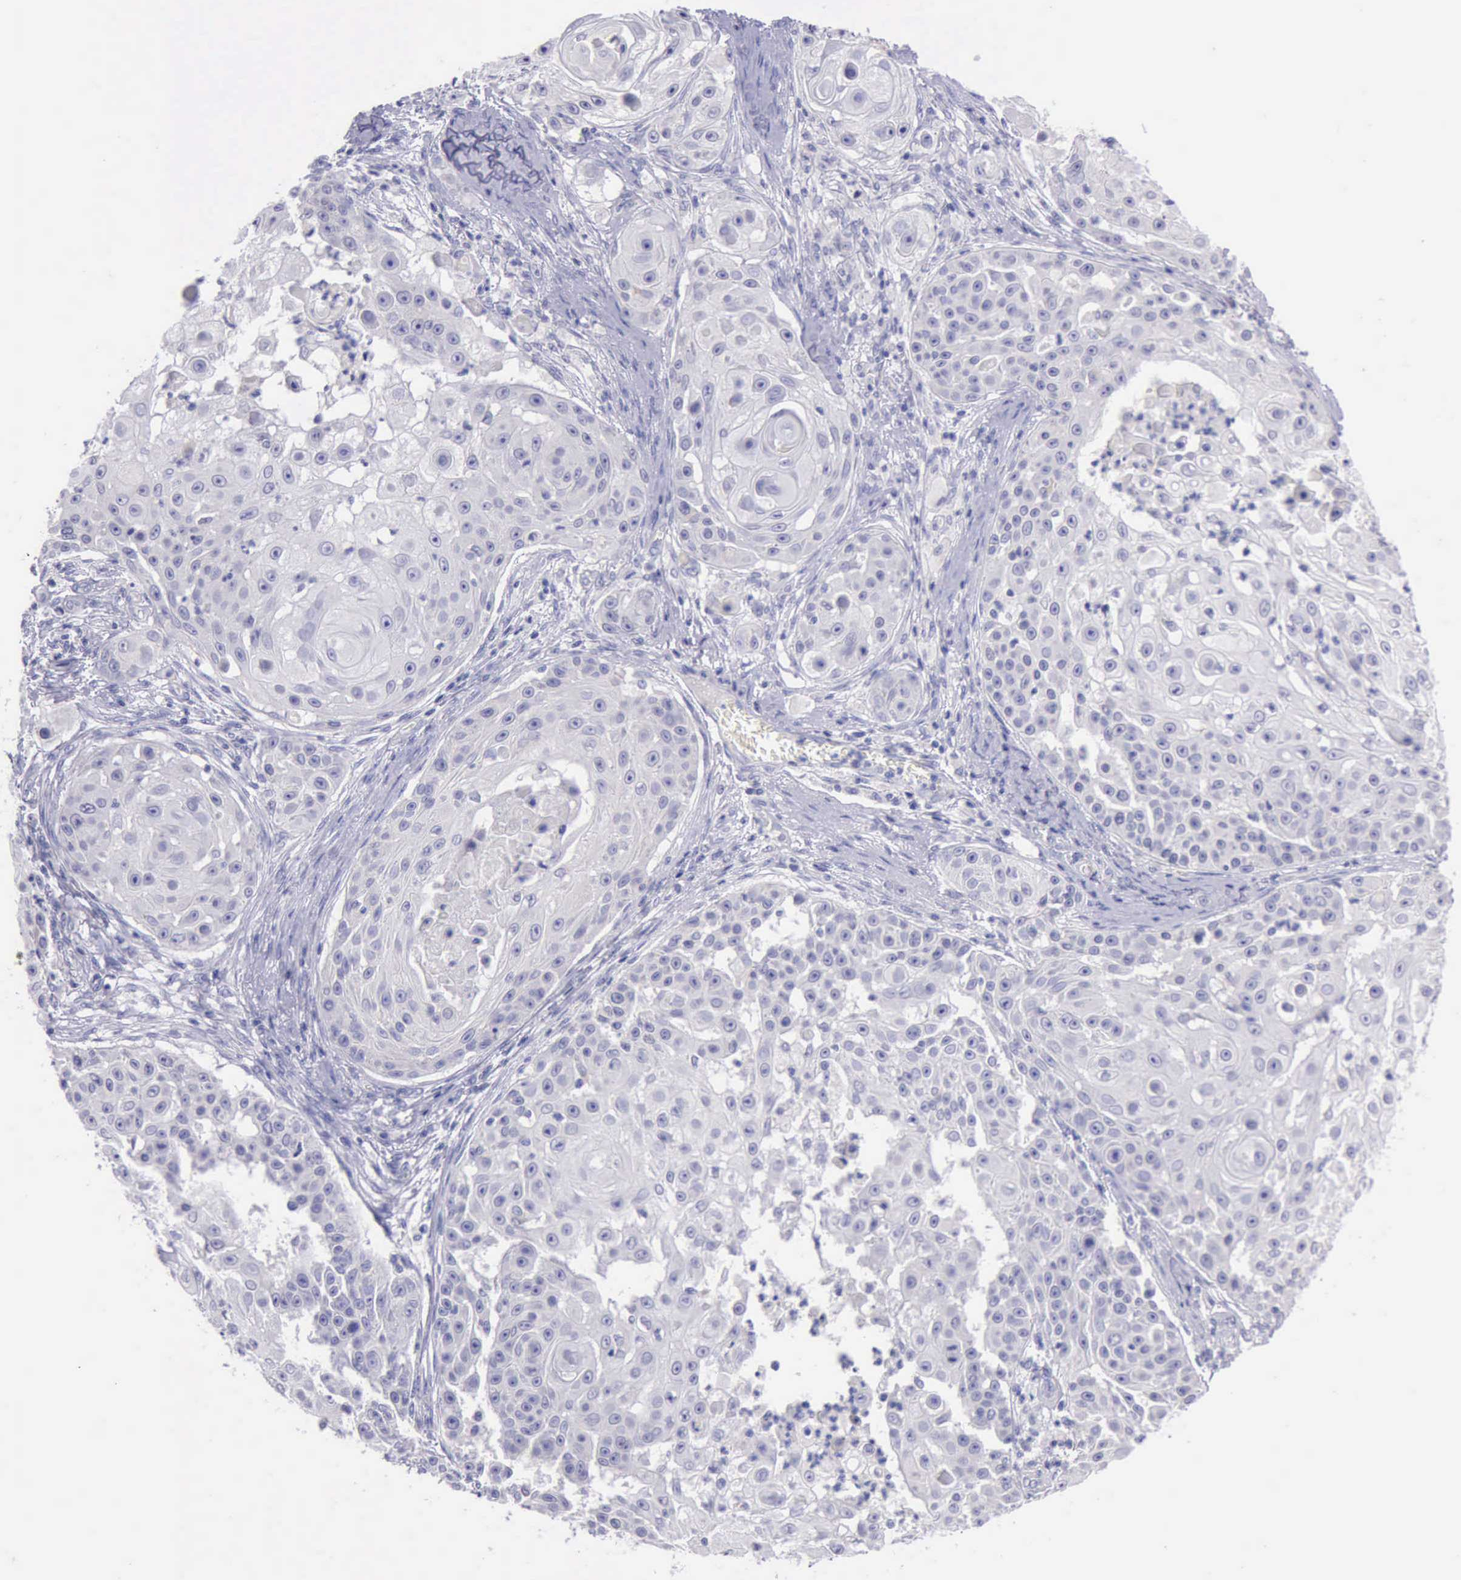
{"staining": {"intensity": "negative", "quantity": "none", "location": "none"}, "tissue": "skin cancer", "cell_type": "Tumor cells", "image_type": "cancer", "snomed": [{"axis": "morphology", "description": "Squamous cell carcinoma, NOS"}, {"axis": "topography", "description": "Skin"}], "caption": "Immunohistochemical staining of skin cancer (squamous cell carcinoma) demonstrates no significant positivity in tumor cells.", "gene": "LRFN5", "patient": {"sex": "female", "age": 57}}